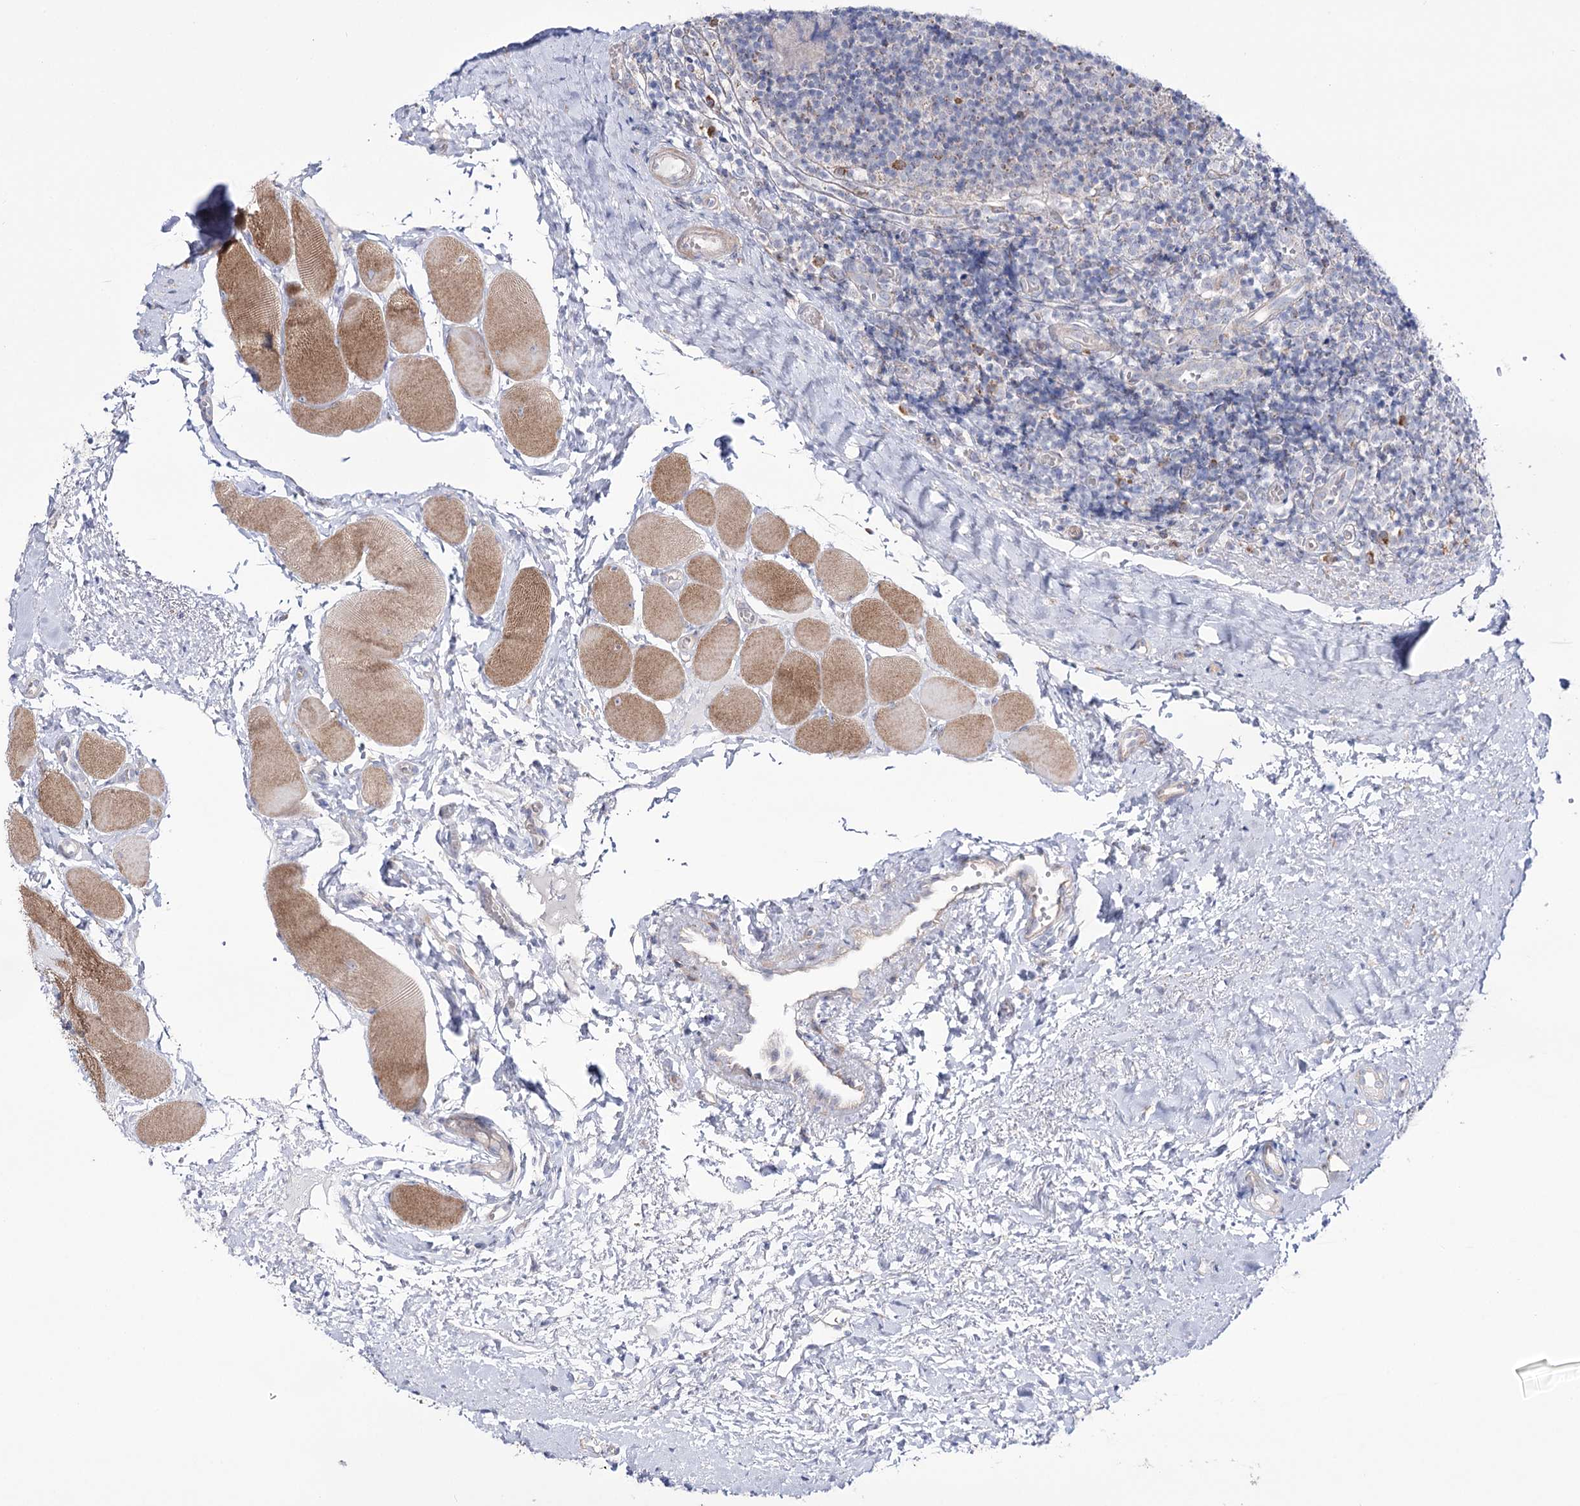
{"staining": {"intensity": "negative", "quantity": "none", "location": "none"}, "tissue": "tonsil", "cell_type": "Germinal center cells", "image_type": "normal", "snomed": [{"axis": "morphology", "description": "Normal tissue, NOS"}, {"axis": "topography", "description": "Tonsil"}], "caption": "This is an immunohistochemistry image of normal human tonsil. There is no staining in germinal center cells.", "gene": "METTL5", "patient": {"sex": "female", "age": 19}}